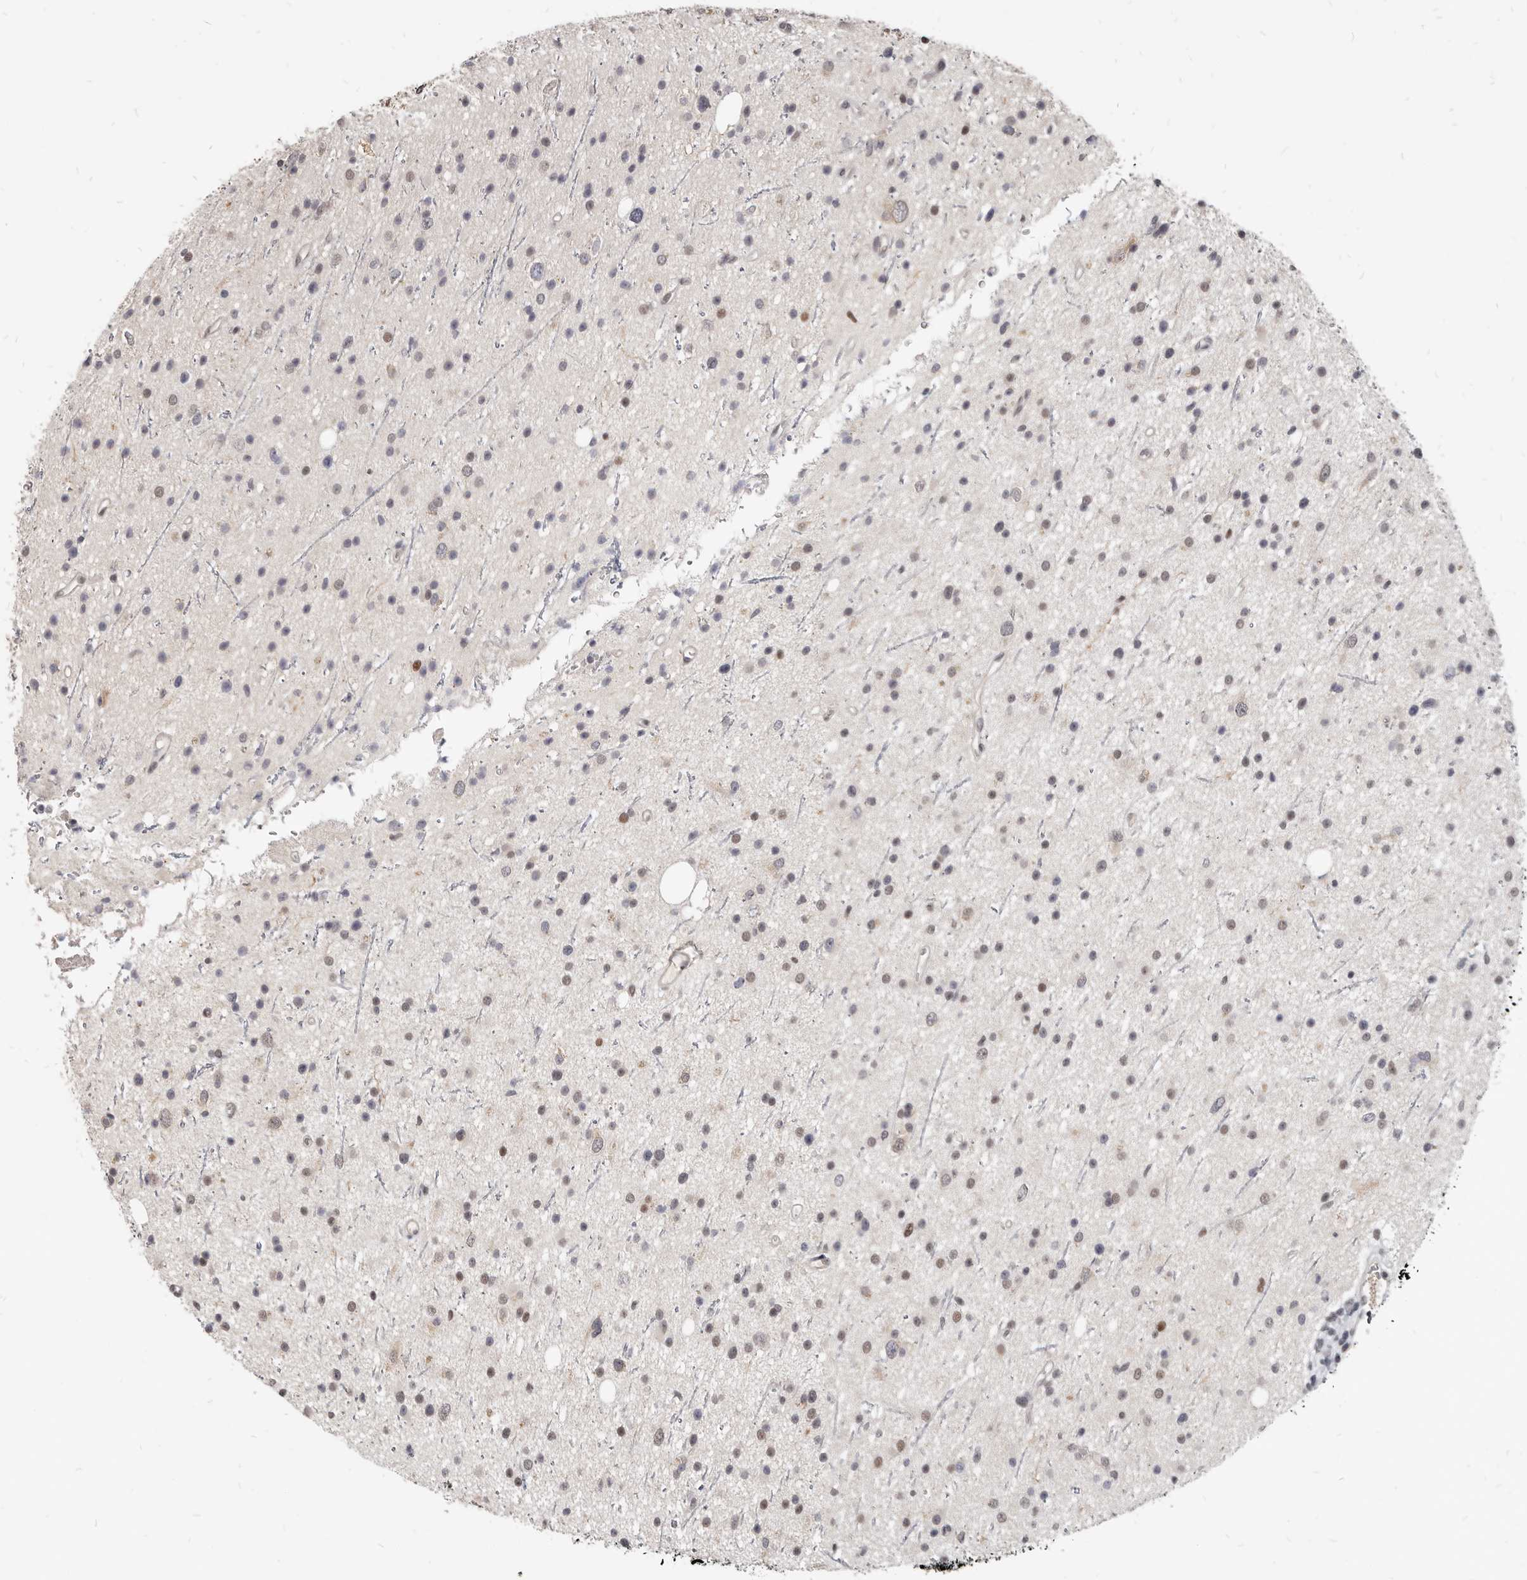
{"staining": {"intensity": "weak", "quantity": "<25%", "location": "nuclear"}, "tissue": "glioma", "cell_type": "Tumor cells", "image_type": "cancer", "snomed": [{"axis": "morphology", "description": "Glioma, malignant, Low grade"}, {"axis": "topography", "description": "Cerebral cortex"}], "caption": "Immunohistochemistry (IHC) micrograph of neoplastic tissue: human glioma stained with DAB demonstrates no significant protein positivity in tumor cells.", "gene": "ATF5", "patient": {"sex": "female", "age": 39}}